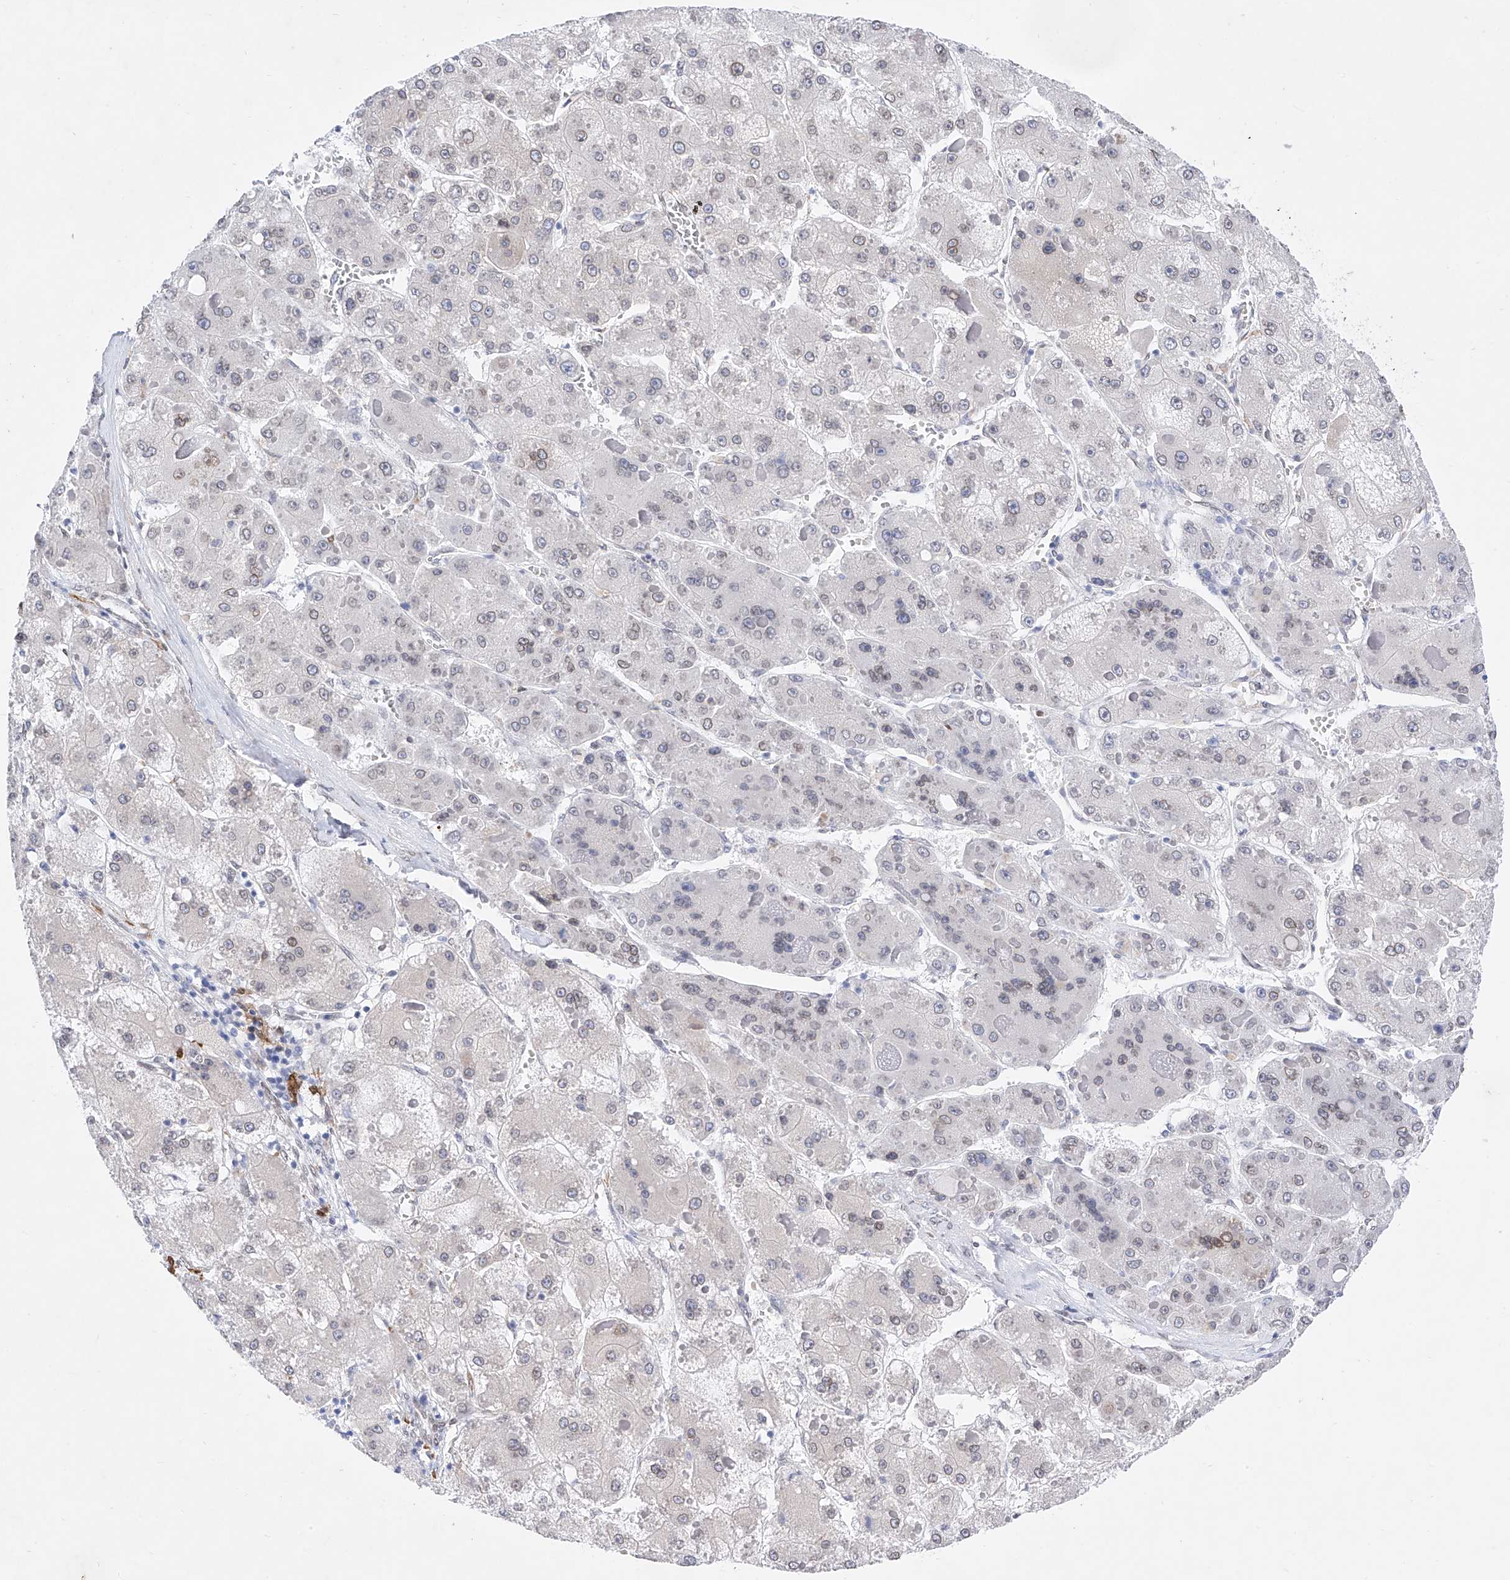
{"staining": {"intensity": "negative", "quantity": "none", "location": "none"}, "tissue": "liver cancer", "cell_type": "Tumor cells", "image_type": "cancer", "snomed": [{"axis": "morphology", "description": "Carcinoma, Hepatocellular, NOS"}, {"axis": "topography", "description": "Liver"}], "caption": "The histopathology image displays no significant positivity in tumor cells of hepatocellular carcinoma (liver).", "gene": "LCLAT1", "patient": {"sex": "female", "age": 73}}